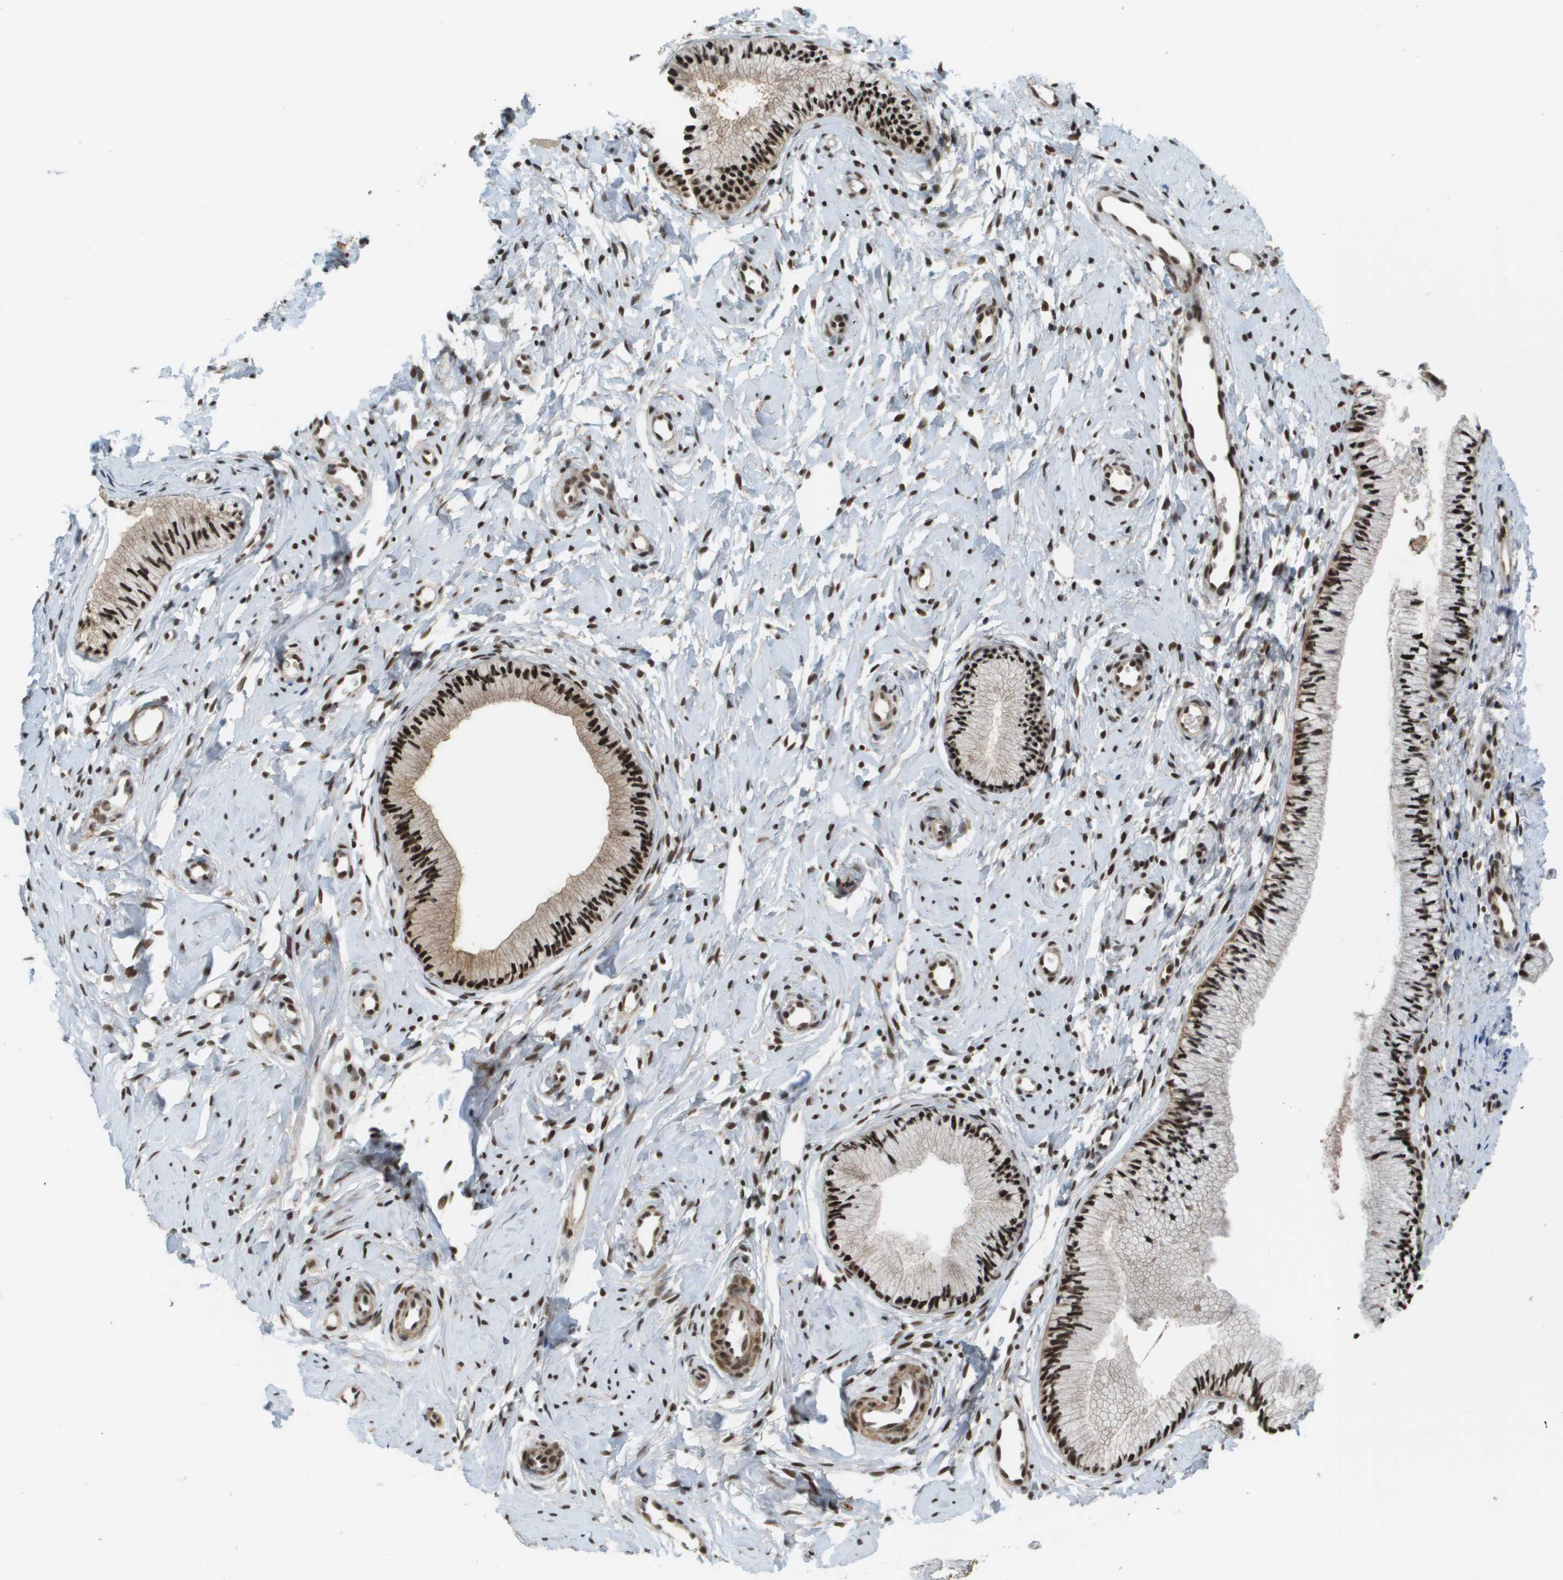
{"staining": {"intensity": "strong", "quantity": ">75%", "location": "nuclear"}, "tissue": "cervix", "cell_type": "Glandular cells", "image_type": "normal", "snomed": [{"axis": "morphology", "description": "Normal tissue, NOS"}, {"axis": "topography", "description": "Cervix"}], "caption": "The histopathology image exhibits staining of unremarkable cervix, revealing strong nuclear protein staining (brown color) within glandular cells.", "gene": "PRCC", "patient": {"sex": "female", "age": 39}}